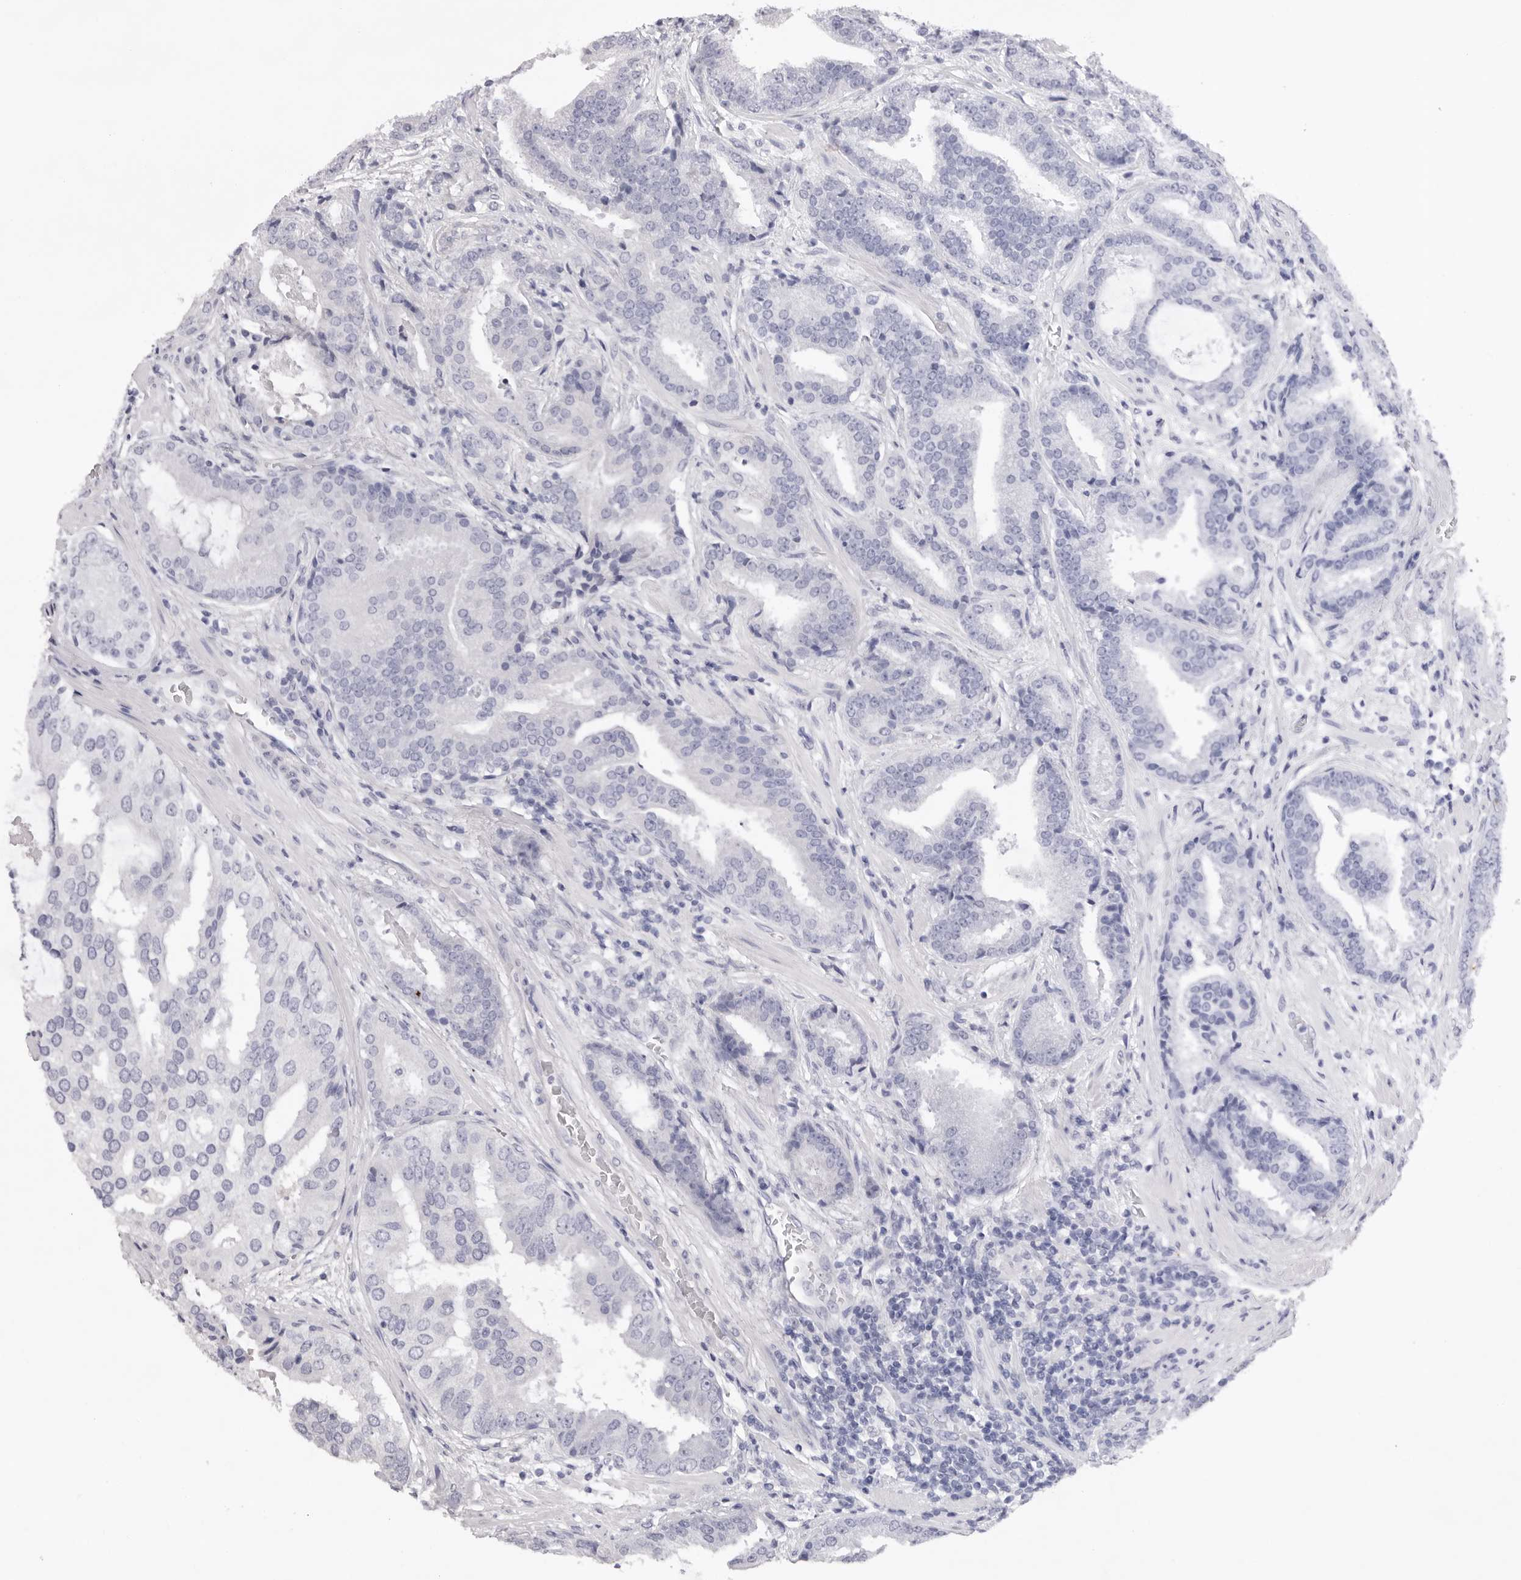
{"staining": {"intensity": "negative", "quantity": "none", "location": "none"}, "tissue": "prostate cancer", "cell_type": "Tumor cells", "image_type": "cancer", "snomed": [{"axis": "morphology", "description": "Adenocarcinoma, Low grade"}, {"axis": "topography", "description": "Prostate"}], "caption": "Prostate cancer was stained to show a protein in brown. There is no significant expression in tumor cells. (DAB (3,3'-diaminobenzidine) immunohistochemistry (IHC) visualized using brightfield microscopy, high magnification).", "gene": "SMIM2", "patient": {"sex": "male", "age": 67}}